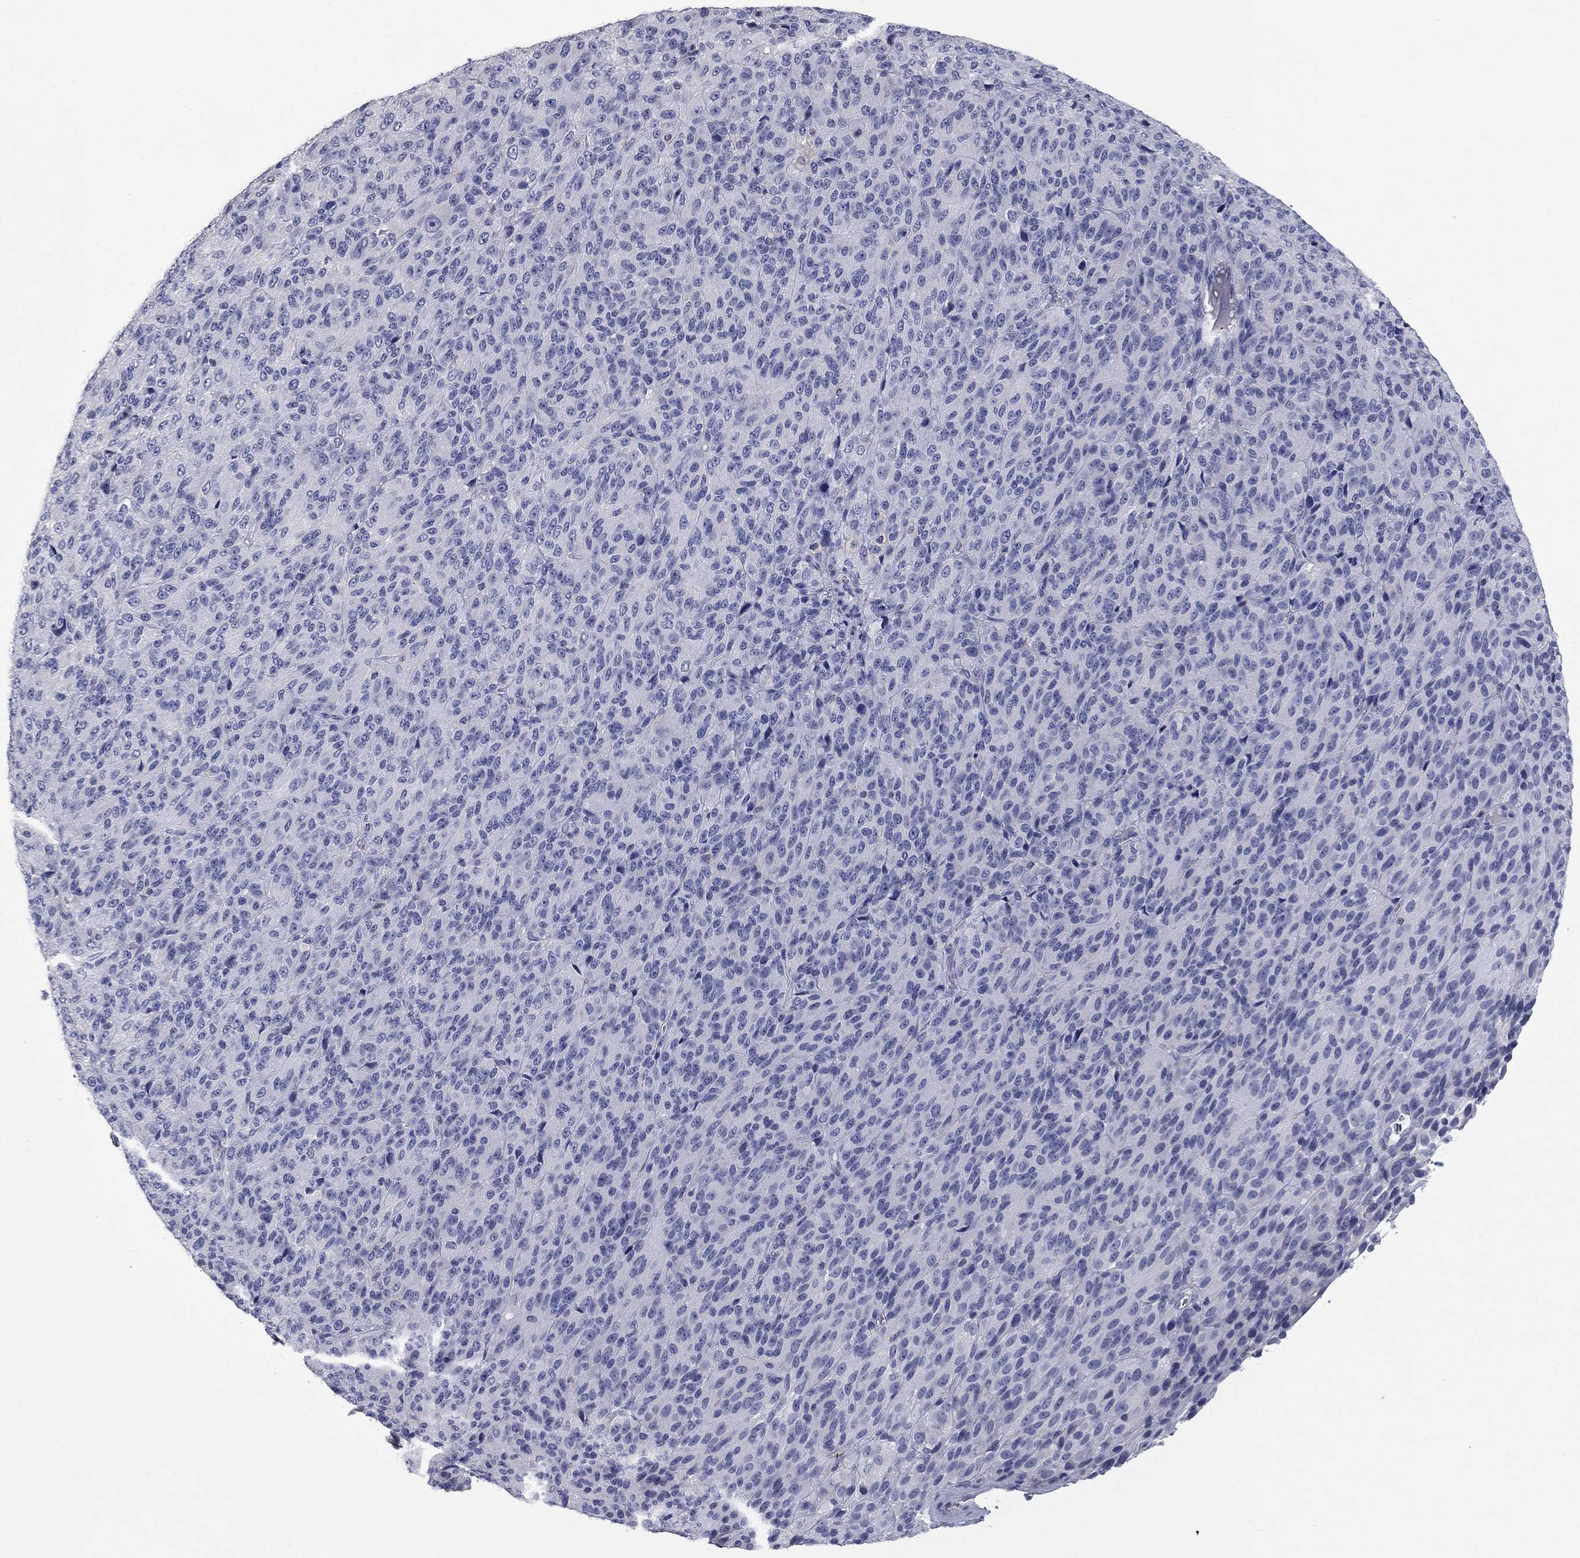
{"staining": {"intensity": "negative", "quantity": "none", "location": "none"}, "tissue": "melanoma", "cell_type": "Tumor cells", "image_type": "cancer", "snomed": [{"axis": "morphology", "description": "Malignant melanoma, Metastatic site"}, {"axis": "topography", "description": "Brain"}], "caption": "Tumor cells are negative for protein expression in human melanoma. The staining was performed using DAB to visualize the protein expression in brown, while the nuclei were stained in blue with hematoxylin (Magnification: 20x).", "gene": "PLEK", "patient": {"sex": "female", "age": 56}}